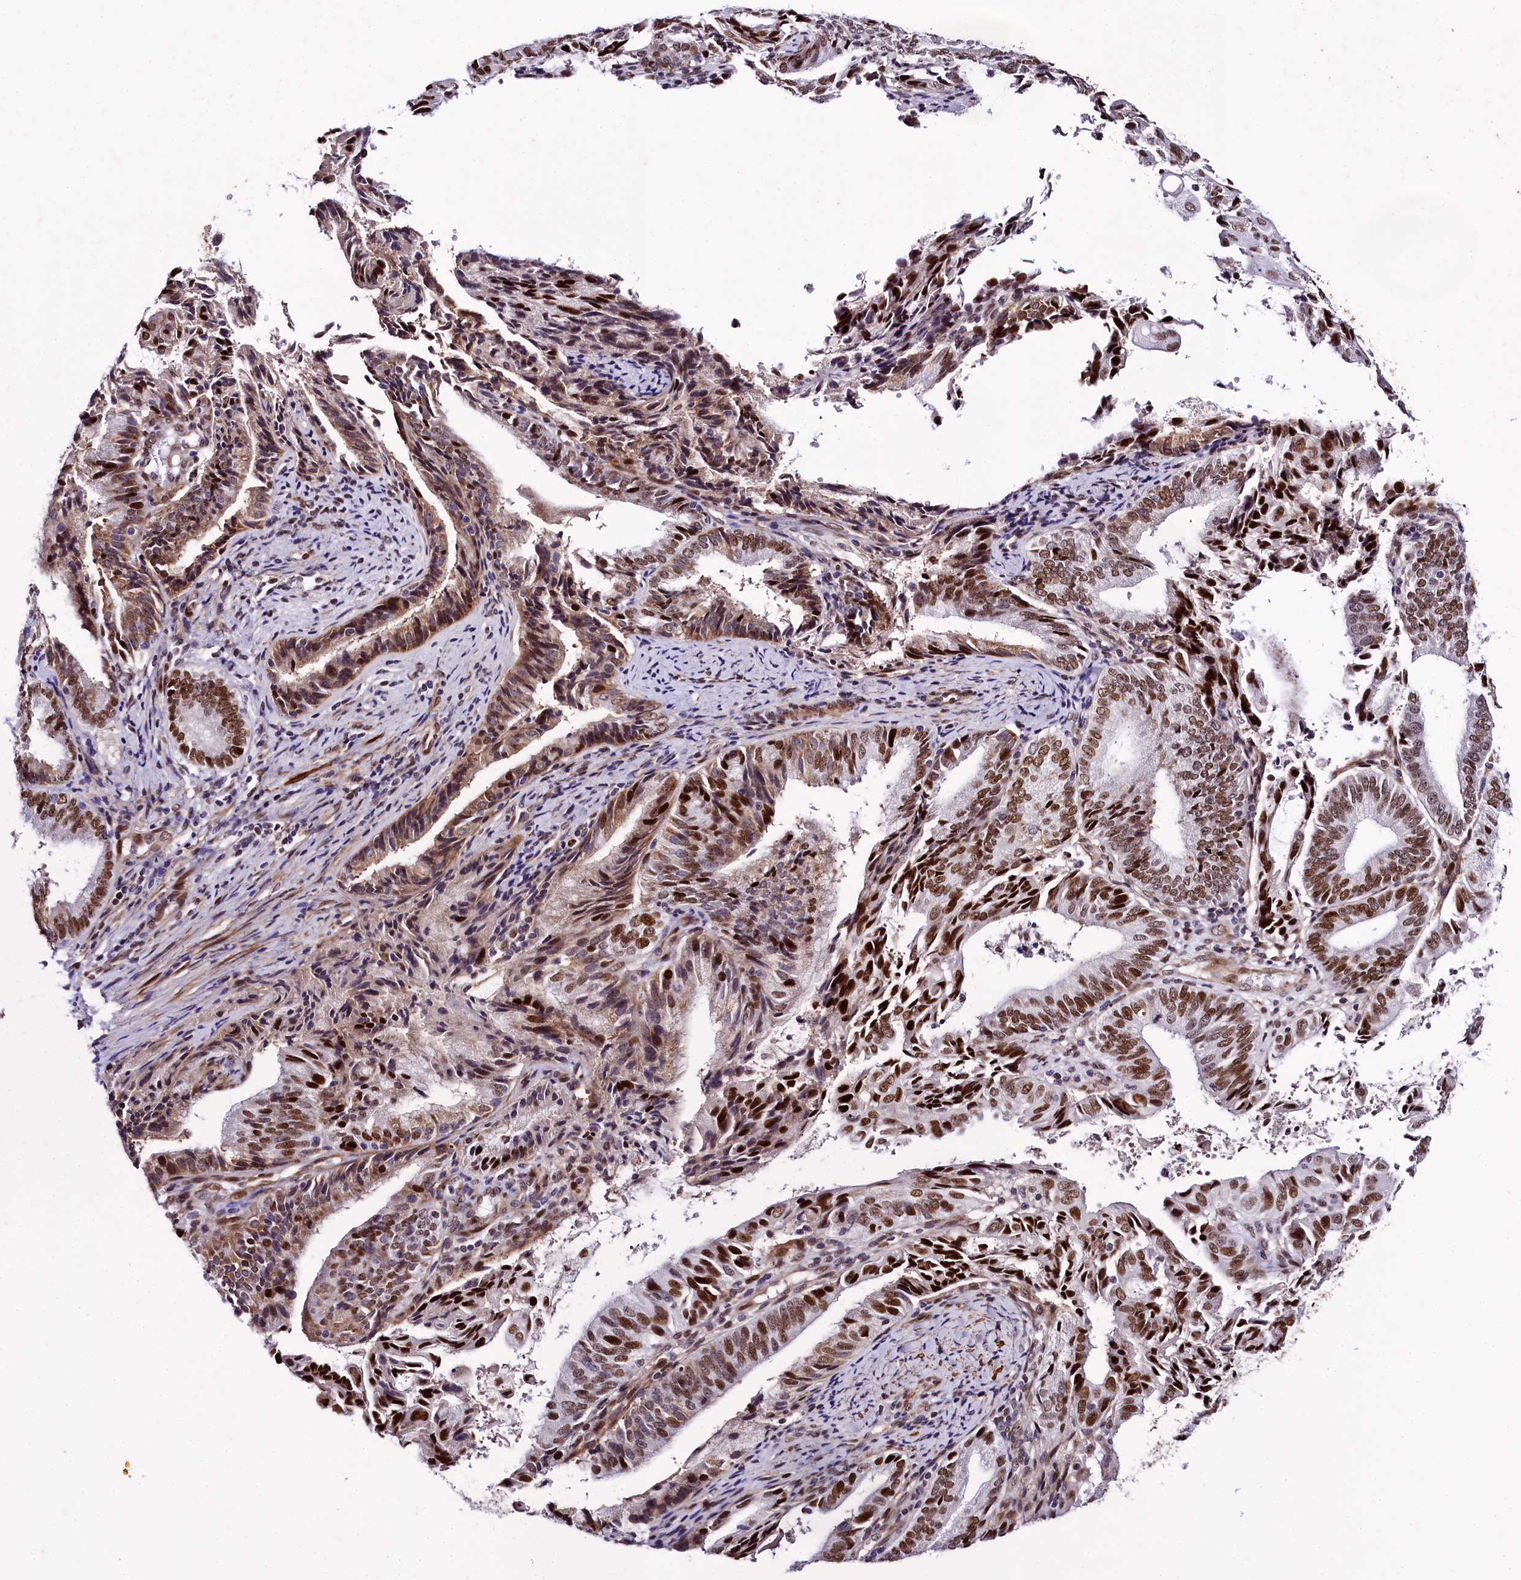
{"staining": {"intensity": "moderate", "quantity": ">75%", "location": "cytoplasmic/membranous,nuclear"}, "tissue": "endometrial cancer", "cell_type": "Tumor cells", "image_type": "cancer", "snomed": [{"axis": "morphology", "description": "Adenocarcinoma, NOS"}, {"axis": "topography", "description": "Endometrium"}], "caption": "High-magnification brightfield microscopy of endometrial cancer stained with DAB (brown) and counterstained with hematoxylin (blue). tumor cells exhibit moderate cytoplasmic/membranous and nuclear staining is present in about>75% of cells. (brown staining indicates protein expression, while blue staining denotes nuclei).", "gene": "SAMD10", "patient": {"sex": "female", "age": 49}}